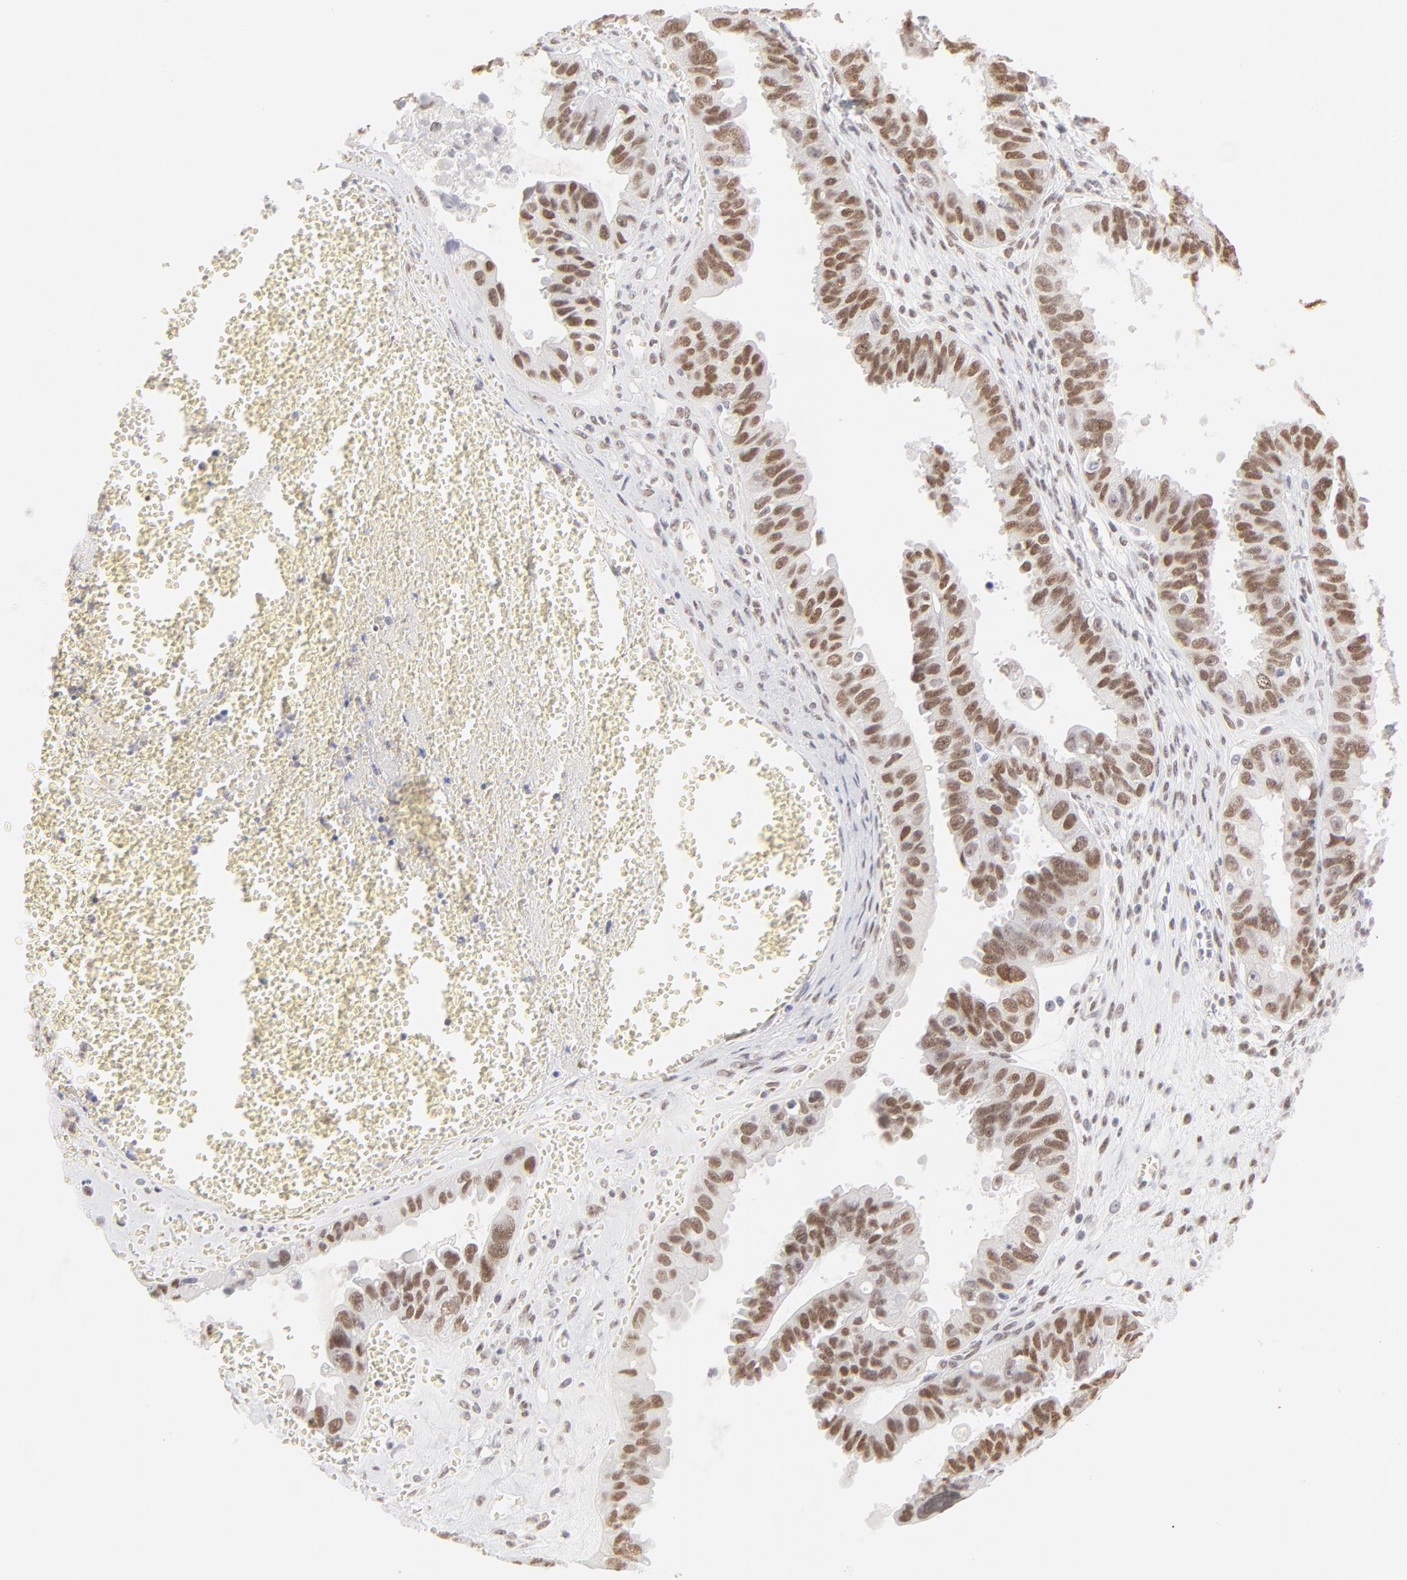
{"staining": {"intensity": "strong", "quantity": ">75%", "location": "nuclear"}, "tissue": "ovarian cancer", "cell_type": "Tumor cells", "image_type": "cancer", "snomed": [{"axis": "morphology", "description": "Carcinoma, endometroid"}, {"axis": "topography", "description": "Ovary"}], "caption": "Immunohistochemistry (IHC) of ovarian endometroid carcinoma demonstrates high levels of strong nuclear staining in approximately >75% of tumor cells.", "gene": "PBX1", "patient": {"sex": "female", "age": 85}}